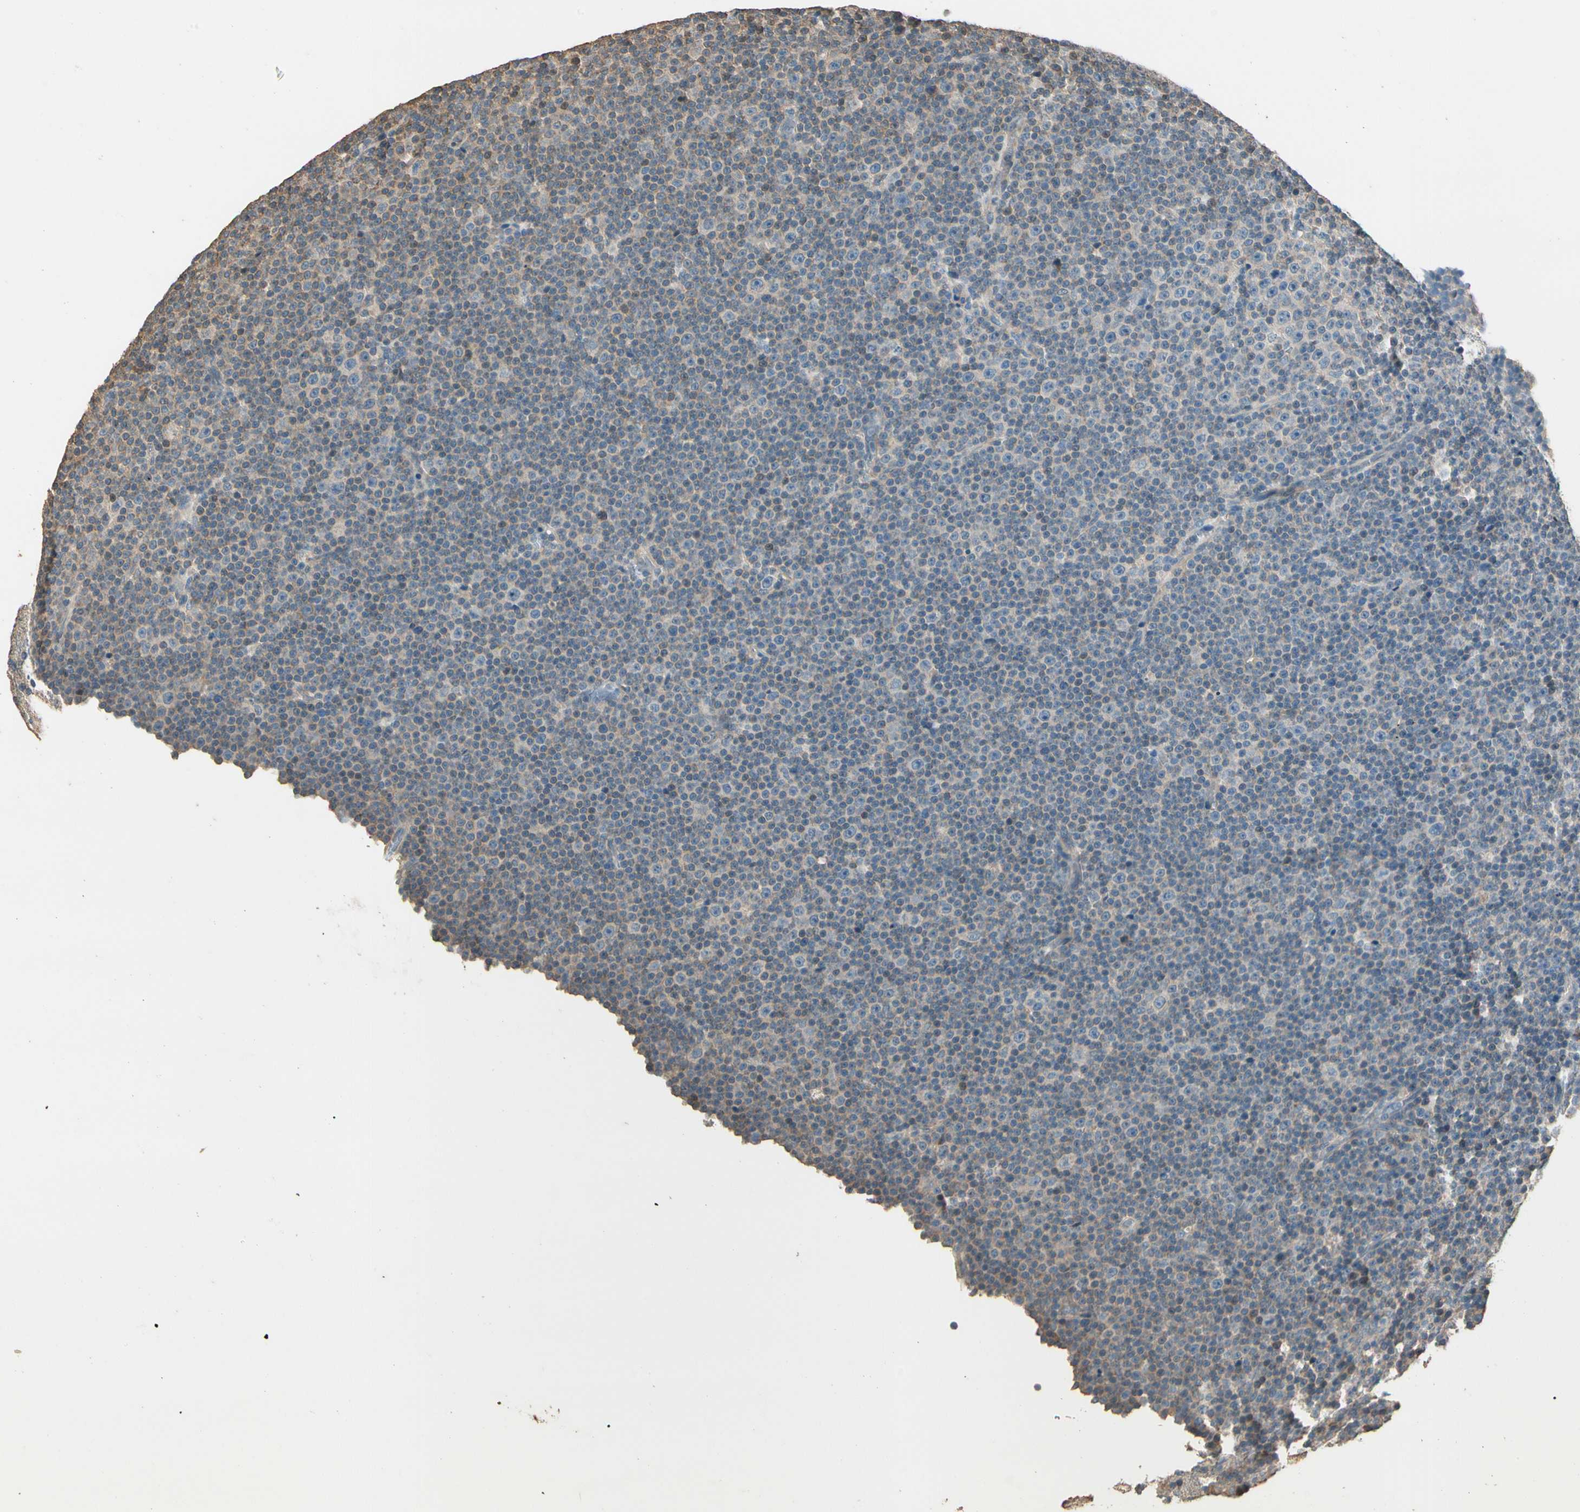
{"staining": {"intensity": "weak", "quantity": "25%-75%", "location": "cytoplasmic/membranous"}, "tissue": "lymphoma", "cell_type": "Tumor cells", "image_type": "cancer", "snomed": [{"axis": "morphology", "description": "Malignant lymphoma, non-Hodgkin's type, Low grade"}, {"axis": "topography", "description": "Lymph node"}], "caption": "Protein staining of low-grade malignant lymphoma, non-Hodgkin's type tissue demonstrates weak cytoplasmic/membranous positivity in approximately 25%-75% of tumor cells. (Brightfield microscopy of DAB IHC at high magnification).", "gene": "CDH6", "patient": {"sex": "female", "age": 67}}